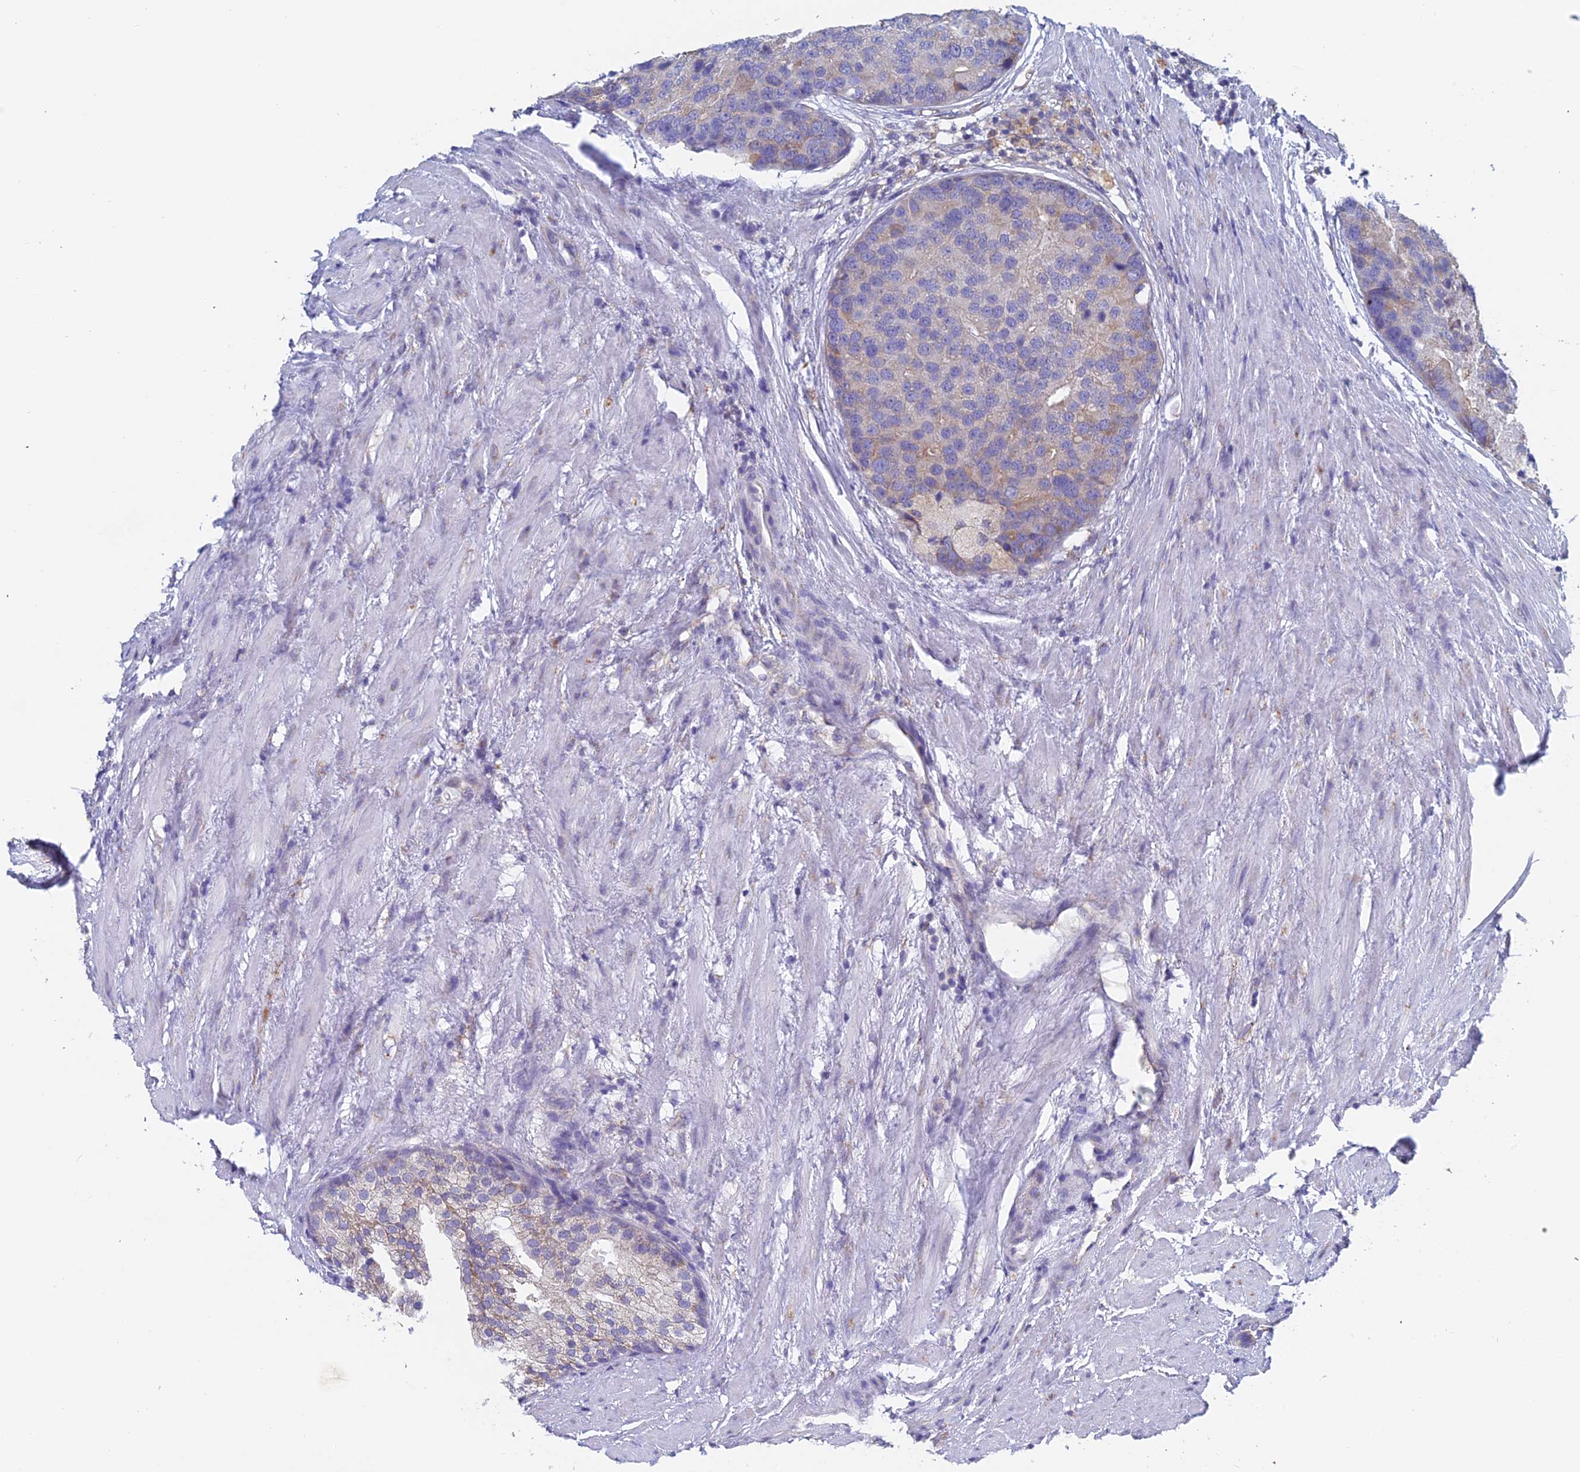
{"staining": {"intensity": "weak", "quantity": "<25%", "location": "cytoplasmic/membranous"}, "tissue": "prostate cancer", "cell_type": "Tumor cells", "image_type": "cancer", "snomed": [{"axis": "morphology", "description": "Adenocarcinoma, High grade"}, {"axis": "topography", "description": "Prostate"}], "caption": "There is no significant positivity in tumor cells of adenocarcinoma (high-grade) (prostate). Brightfield microscopy of IHC stained with DAB (brown) and hematoxylin (blue), captured at high magnification.", "gene": "CRACR2B", "patient": {"sex": "male", "age": 62}}